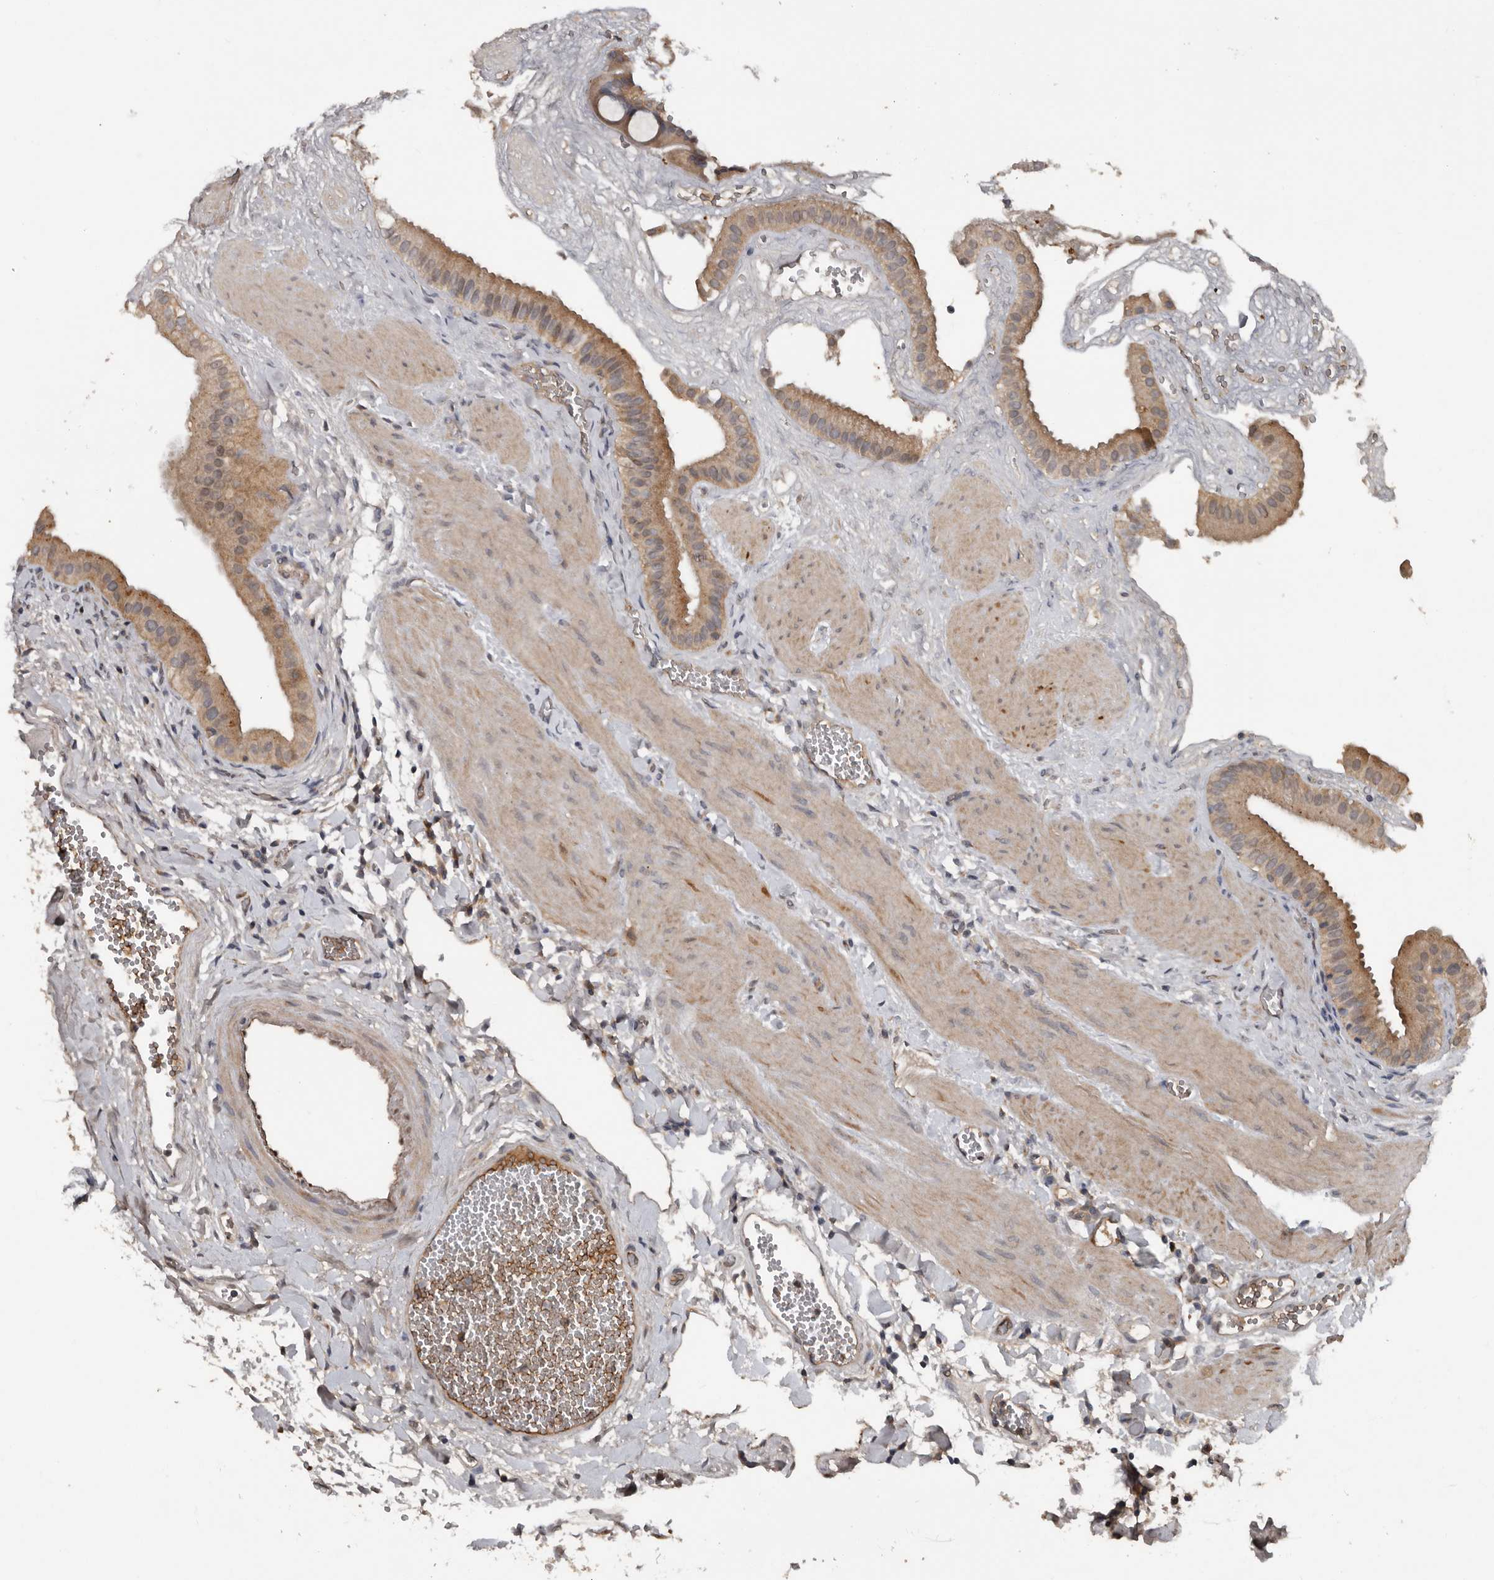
{"staining": {"intensity": "moderate", "quantity": ">75%", "location": "cytoplasmic/membranous"}, "tissue": "gallbladder", "cell_type": "Glandular cells", "image_type": "normal", "snomed": [{"axis": "morphology", "description": "Normal tissue, NOS"}, {"axis": "topography", "description": "Gallbladder"}], "caption": "Gallbladder stained for a protein (brown) displays moderate cytoplasmic/membranous positive expression in approximately >75% of glandular cells.", "gene": "DNAJB4", "patient": {"sex": "male", "age": 55}}